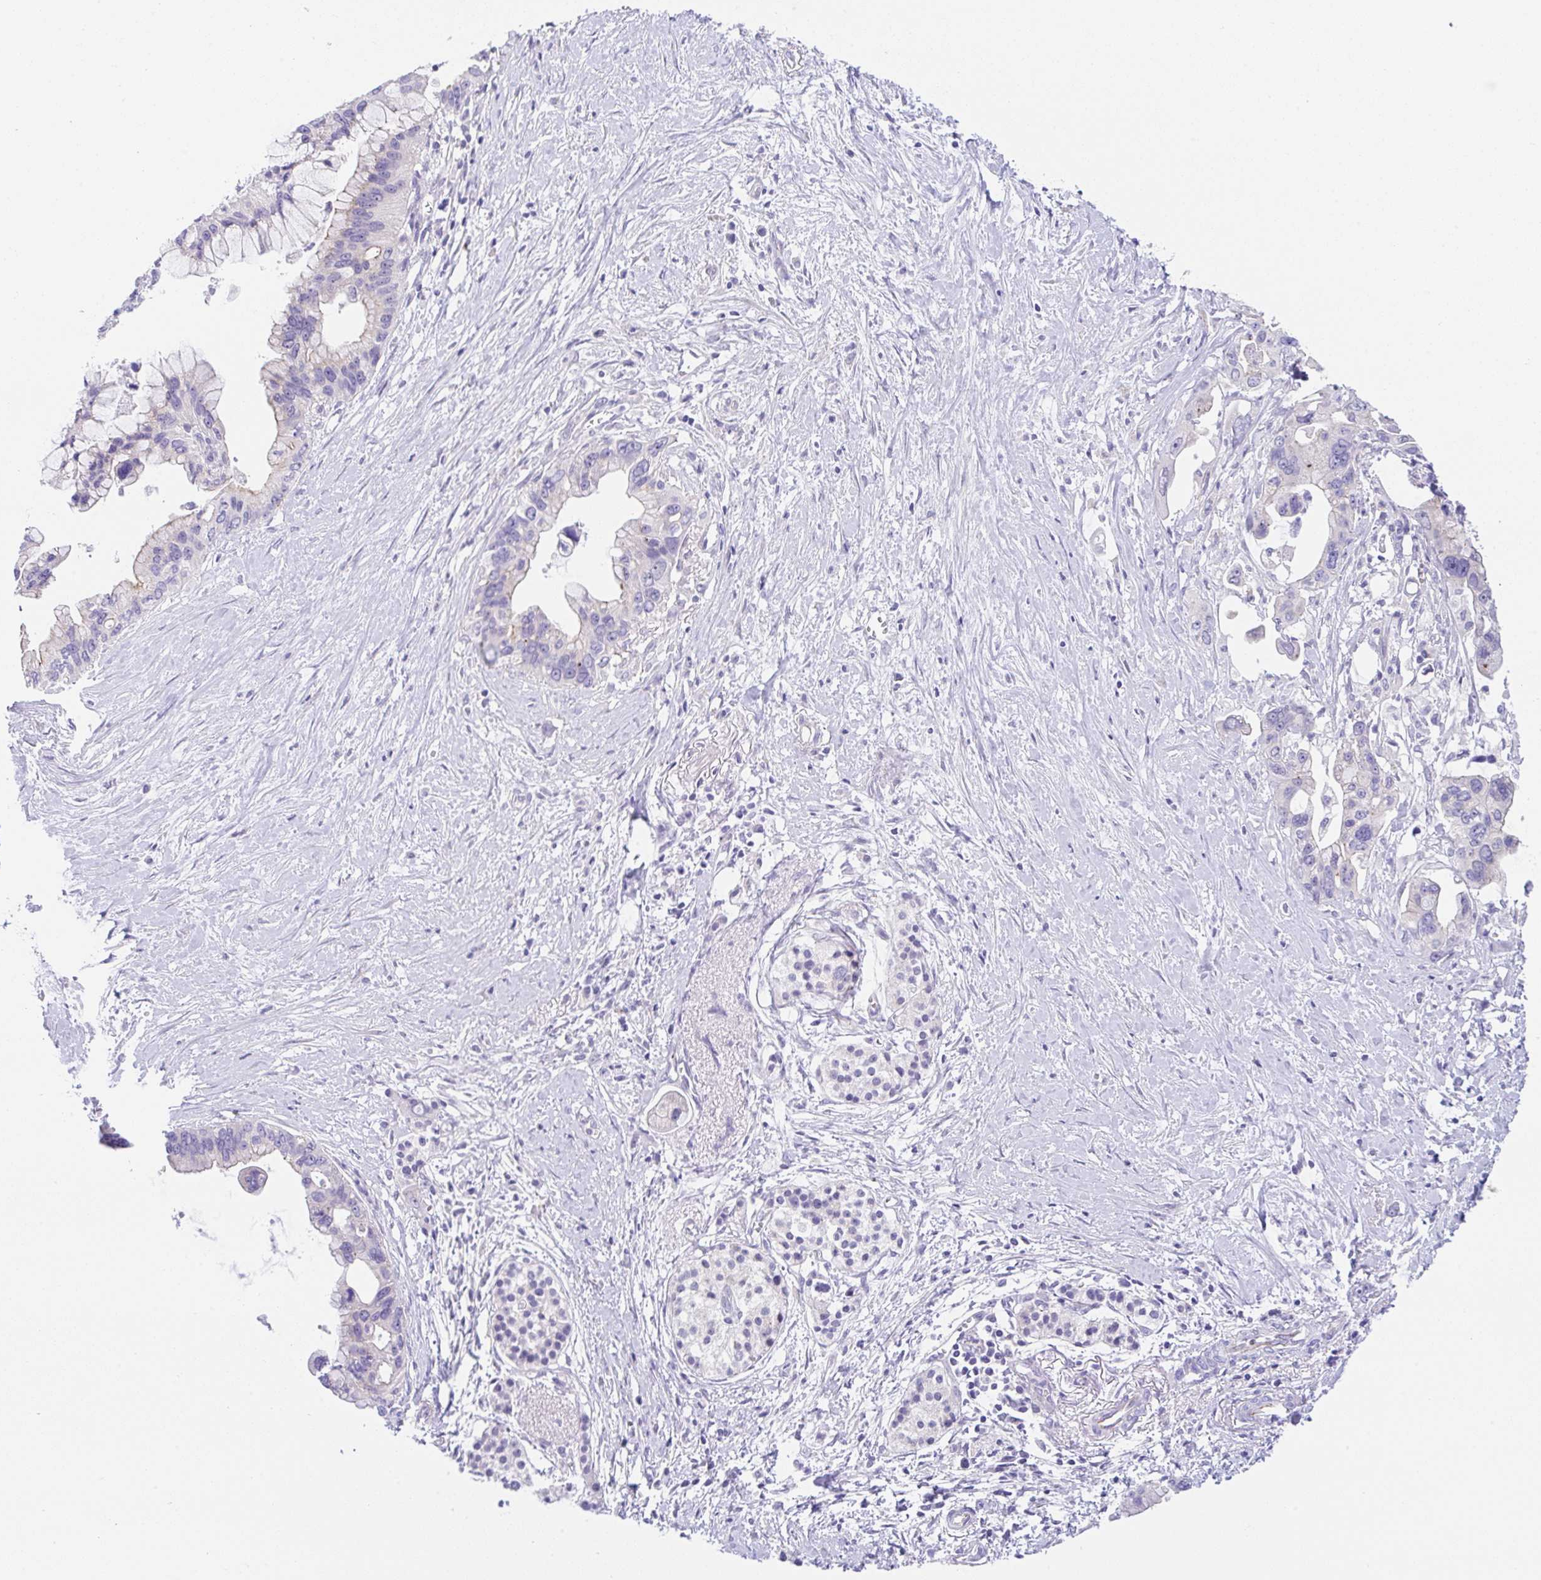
{"staining": {"intensity": "negative", "quantity": "none", "location": "none"}, "tissue": "pancreatic cancer", "cell_type": "Tumor cells", "image_type": "cancer", "snomed": [{"axis": "morphology", "description": "Adenocarcinoma, NOS"}, {"axis": "topography", "description": "Pancreas"}], "caption": "Tumor cells are negative for protein expression in human pancreatic cancer.", "gene": "CGNL1", "patient": {"sex": "female", "age": 83}}